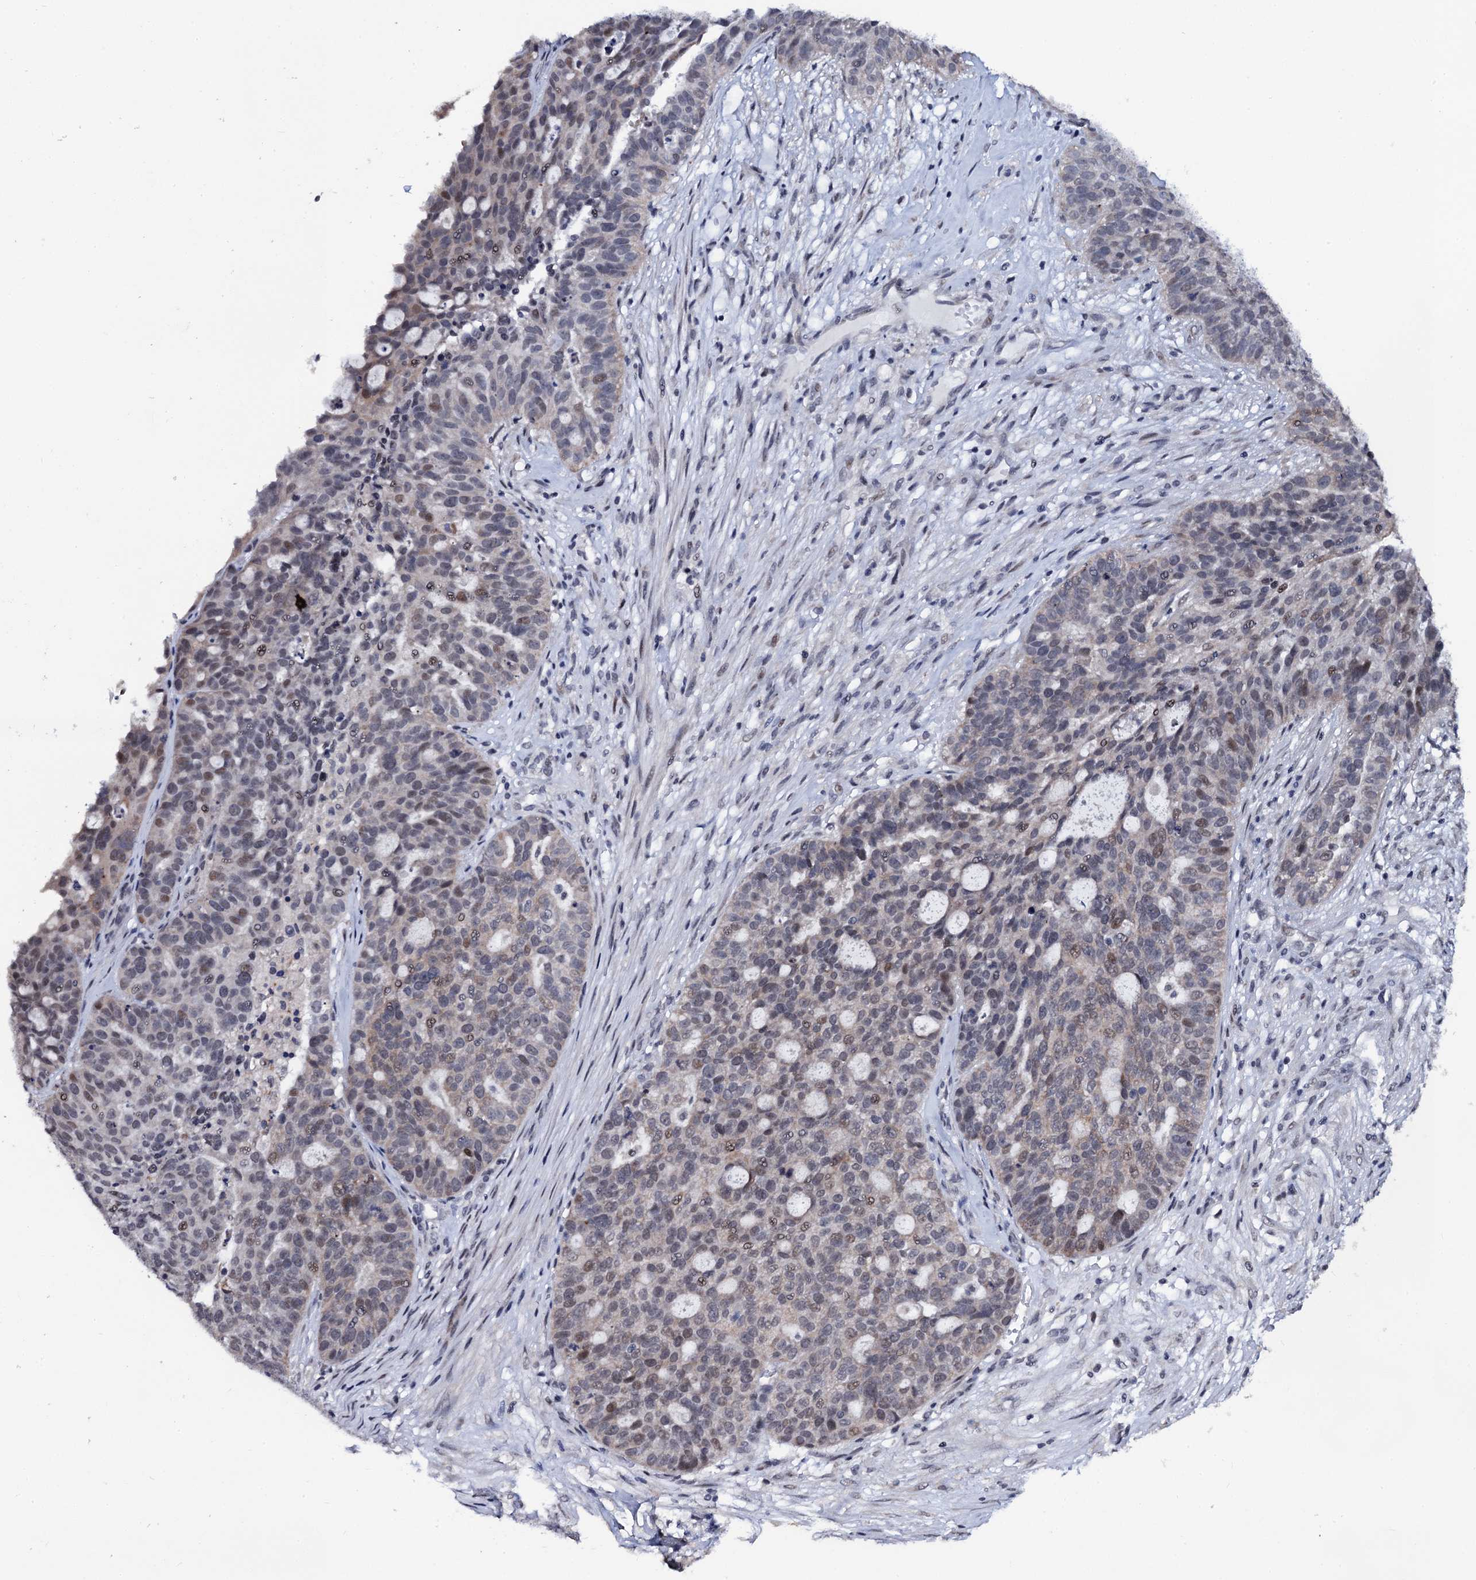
{"staining": {"intensity": "weak", "quantity": "25%-75%", "location": "nuclear"}, "tissue": "ovarian cancer", "cell_type": "Tumor cells", "image_type": "cancer", "snomed": [{"axis": "morphology", "description": "Cystadenocarcinoma, serous, NOS"}, {"axis": "topography", "description": "Ovary"}], "caption": "Ovarian cancer stained with DAB (3,3'-diaminobenzidine) immunohistochemistry (IHC) displays low levels of weak nuclear staining in about 25%-75% of tumor cells. (DAB = brown stain, brightfield microscopy at high magnification).", "gene": "FAM222A", "patient": {"sex": "female", "age": 59}}